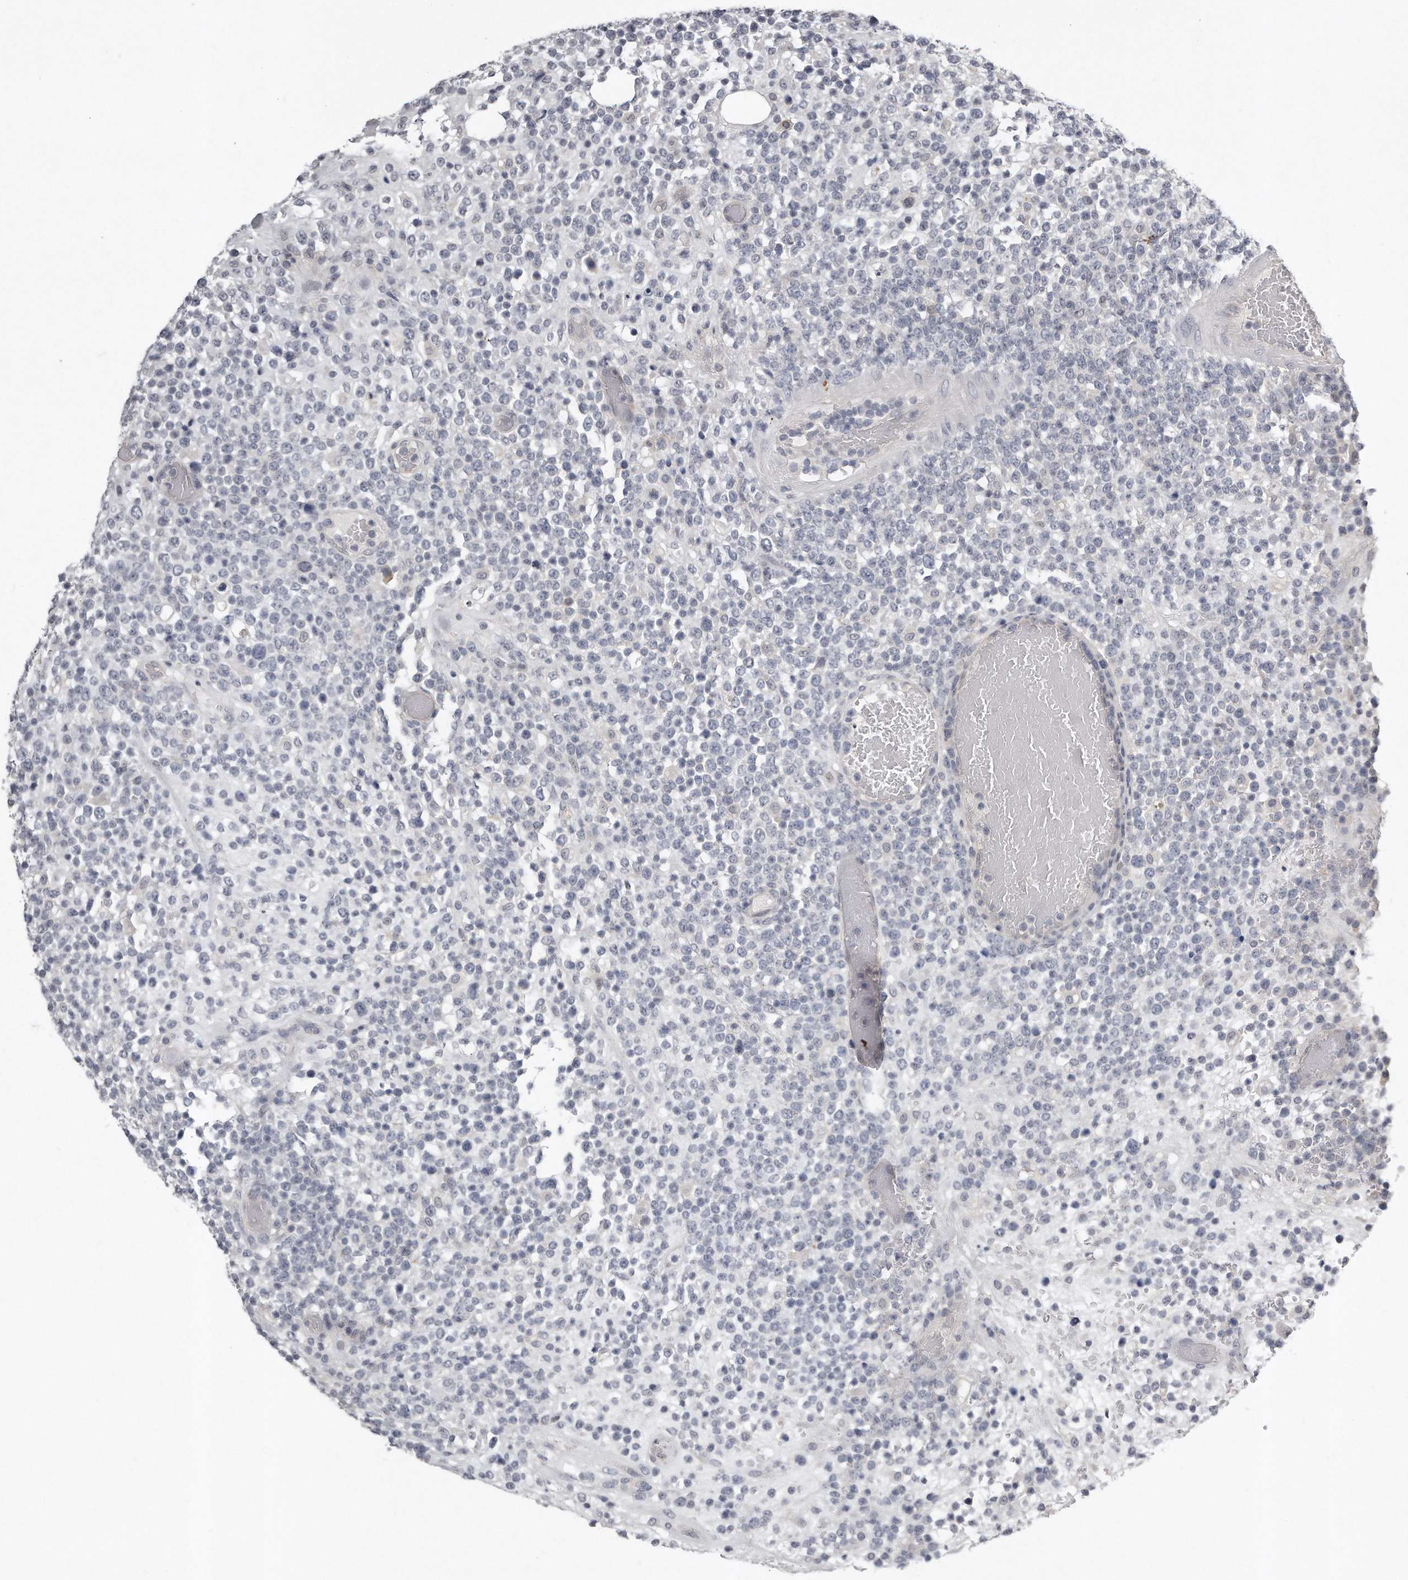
{"staining": {"intensity": "negative", "quantity": "none", "location": "none"}, "tissue": "lymphoma", "cell_type": "Tumor cells", "image_type": "cancer", "snomed": [{"axis": "morphology", "description": "Malignant lymphoma, non-Hodgkin's type, High grade"}, {"axis": "topography", "description": "Colon"}], "caption": "Immunohistochemical staining of malignant lymphoma, non-Hodgkin's type (high-grade) demonstrates no significant expression in tumor cells. (DAB immunohistochemistry (IHC) visualized using brightfield microscopy, high magnification).", "gene": "GGCT", "patient": {"sex": "female", "age": 53}}